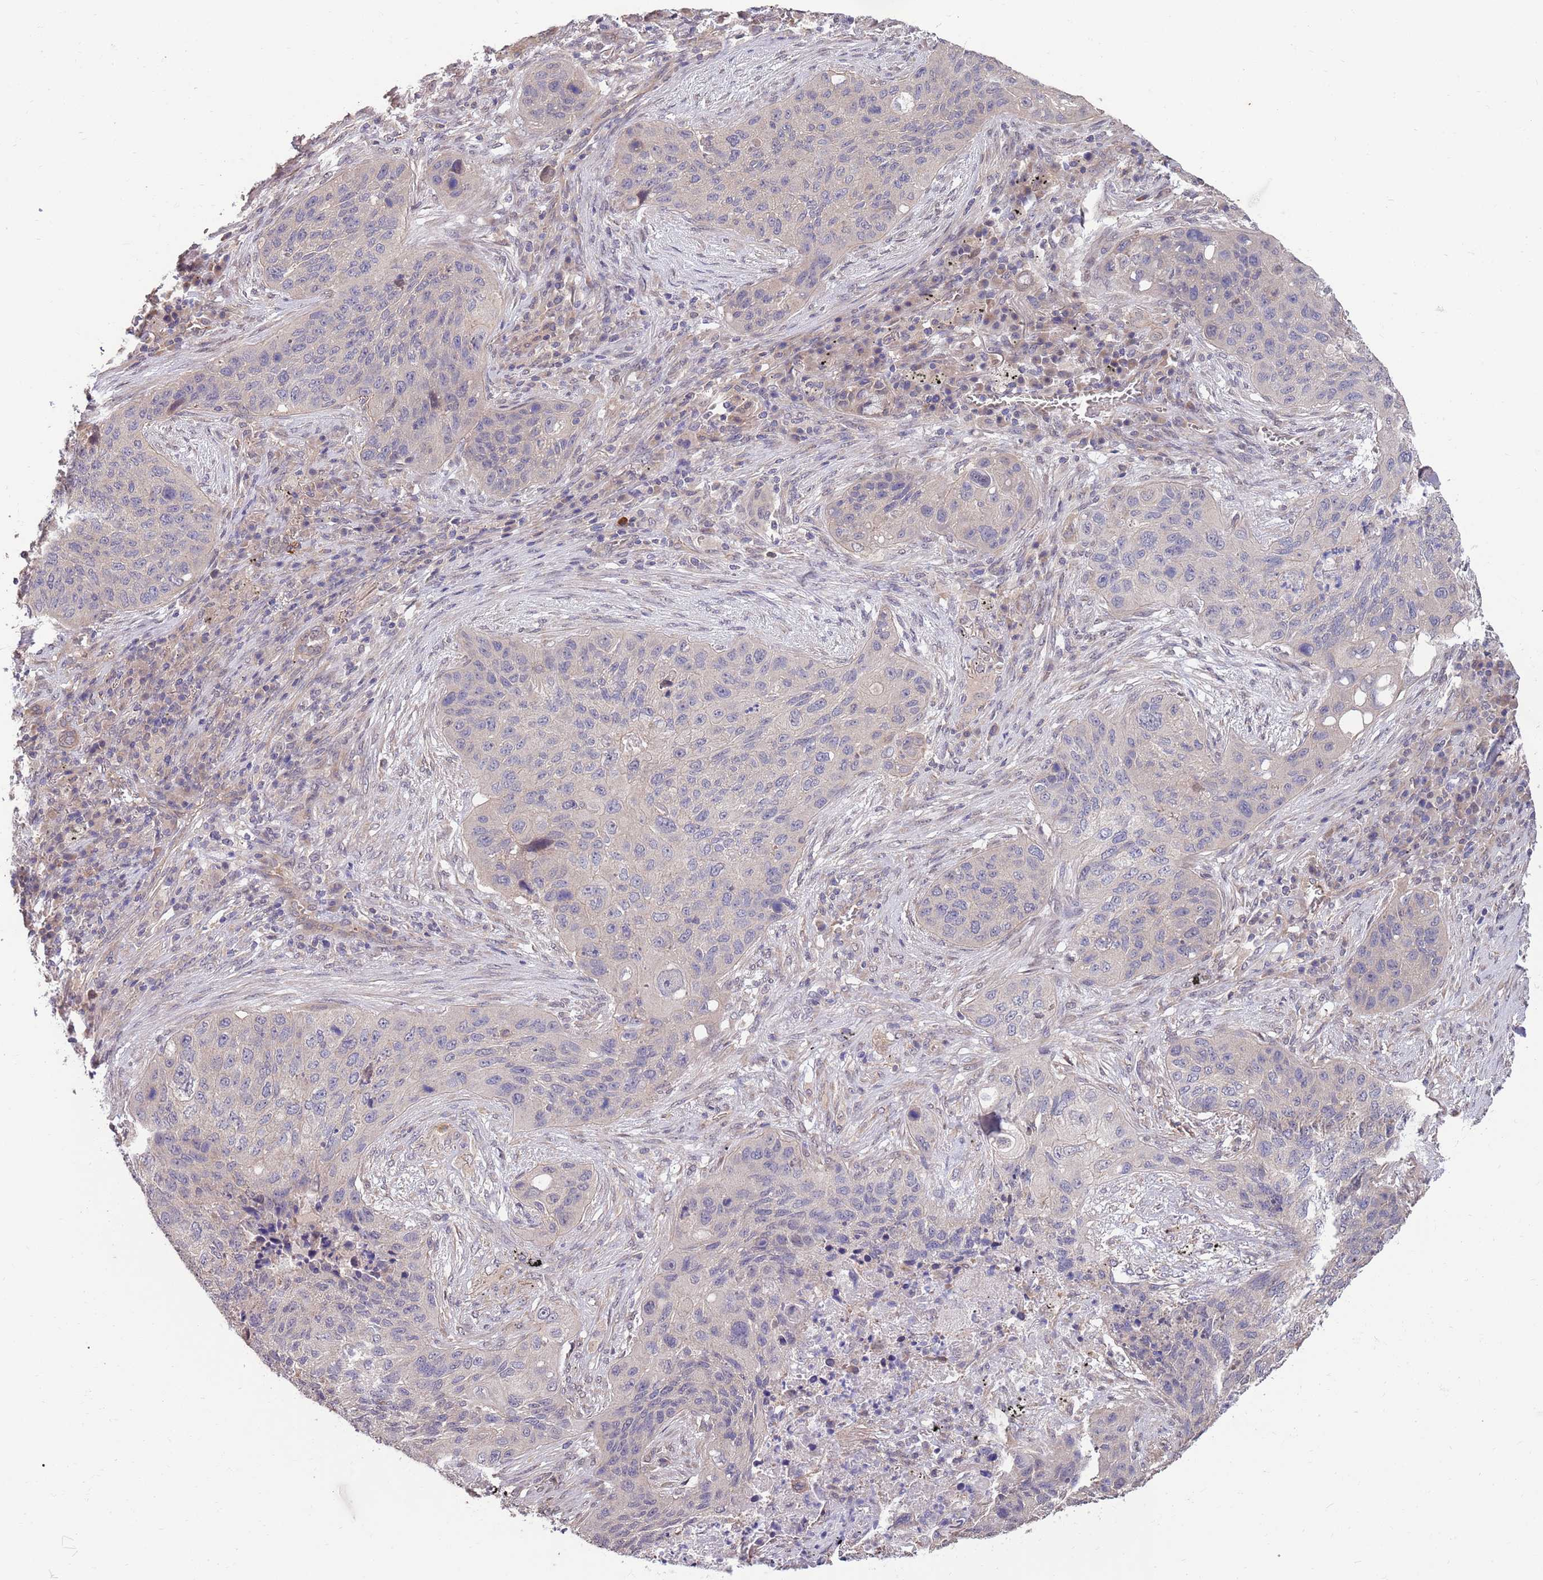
{"staining": {"intensity": "negative", "quantity": "none", "location": "none"}, "tissue": "lung cancer", "cell_type": "Tumor cells", "image_type": "cancer", "snomed": [{"axis": "morphology", "description": "Squamous cell carcinoma, NOS"}, {"axis": "topography", "description": "Lung"}], "caption": "A micrograph of human lung cancer (squamous cell carcinoma) is negative for staining in tumor cells. (Brightfield microscopy of DAB (3,3'-diaminobenzidine) immunohistochemistry (IHC) at high magnification).", "gene": "MARVELD2", "patient": {"sex": "female", "age": 63}}